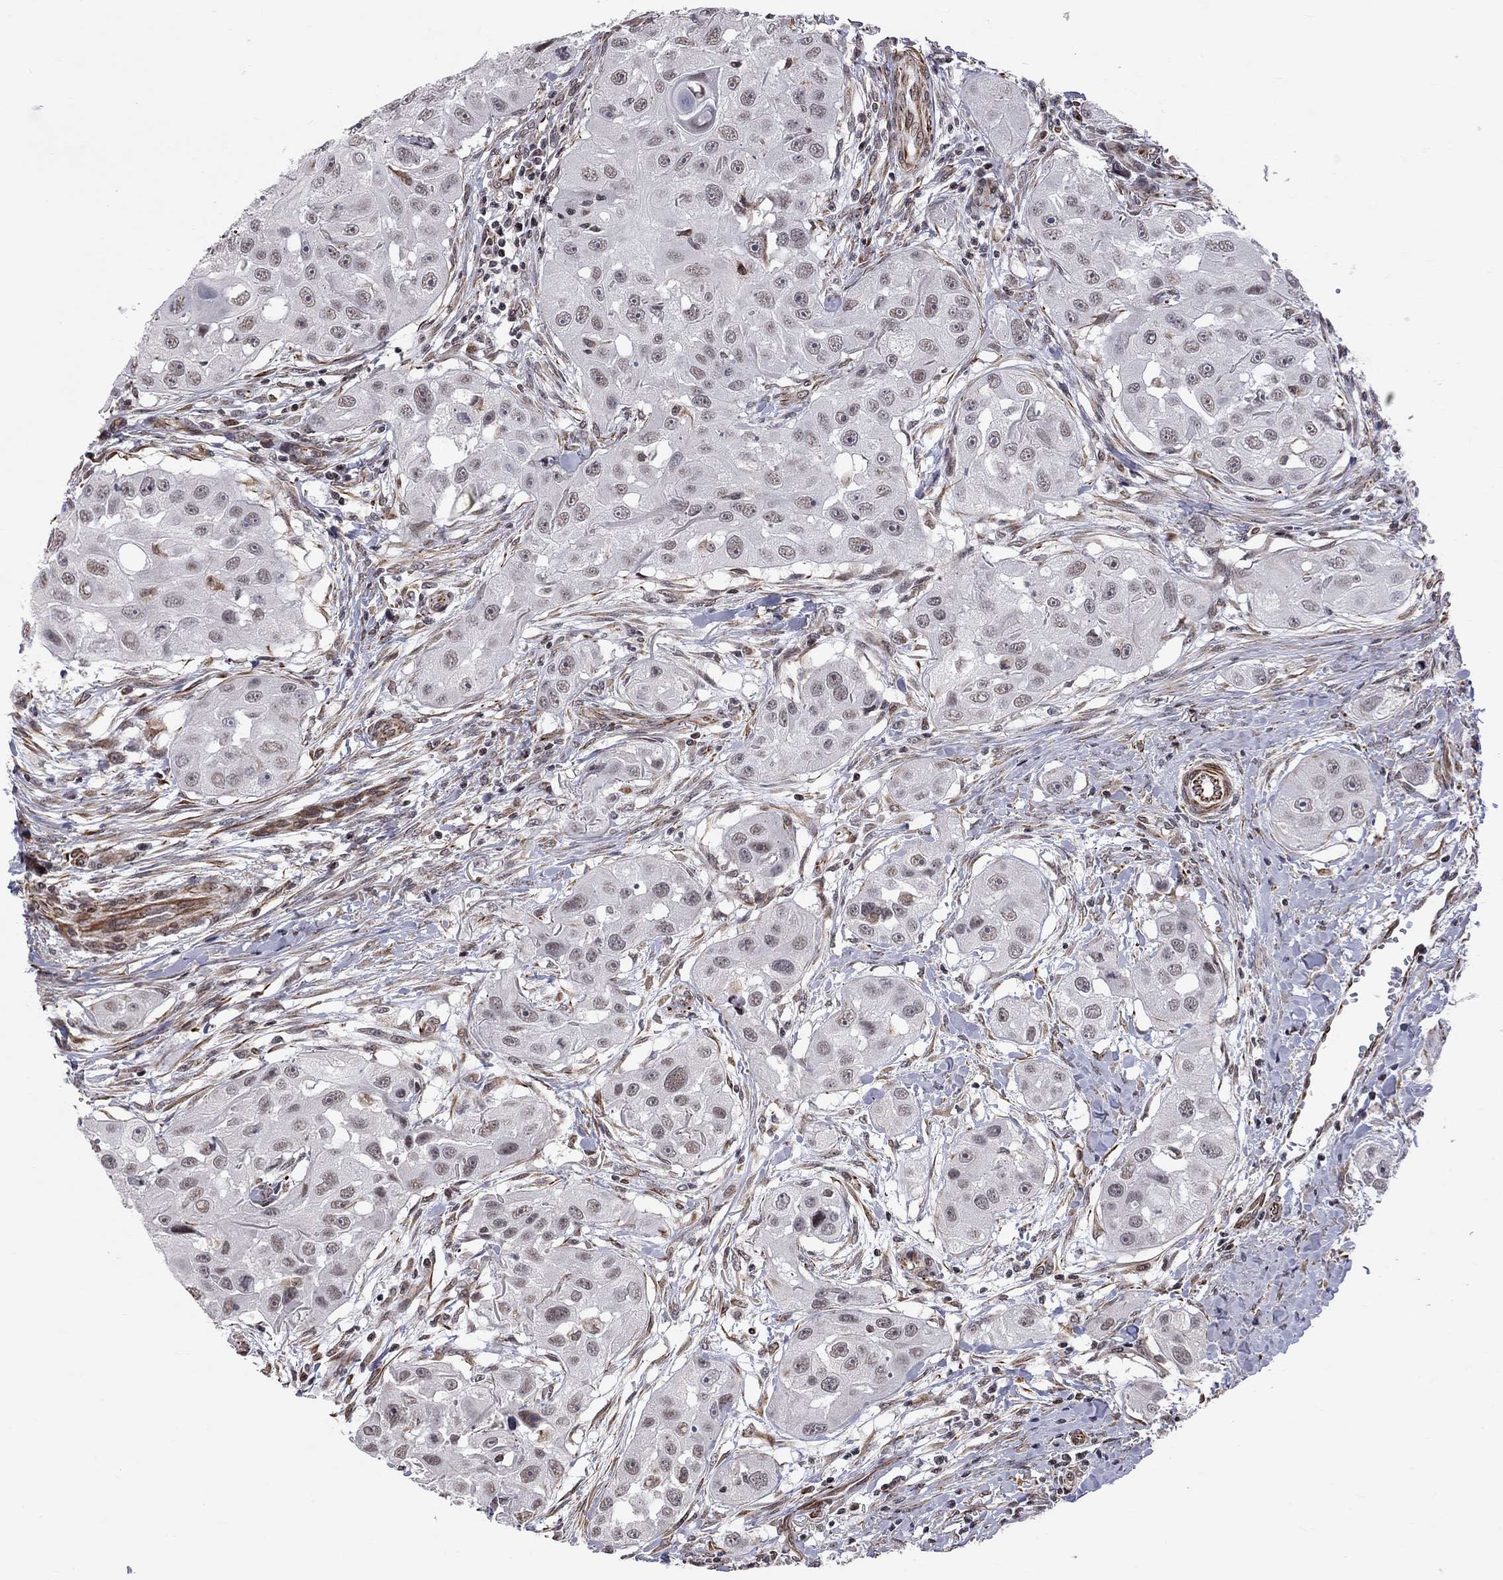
{"staining": {"intensity": "moderate", "quantity": "<25%", "location": "cytoplasmic/membranous"}, "tissue": "head and neck cancer", "cell_type": "Tumor cells", "image_type": "cancer", "snomed": [{"axis": "morphology", "description": "Squamous cell carcinoma, NOS"}, {"axis": "topography", "description": "Head-Neck"}], "caption": "Brown immunohistochemical staining in head and neck cancer (squamous cell carcinoma) exhibits moderate cytoplasmic/membranous expression in about <25% of tumor cells.", "gene": "MTNR1B", "patient": {"sex": "male", "age": 51}}